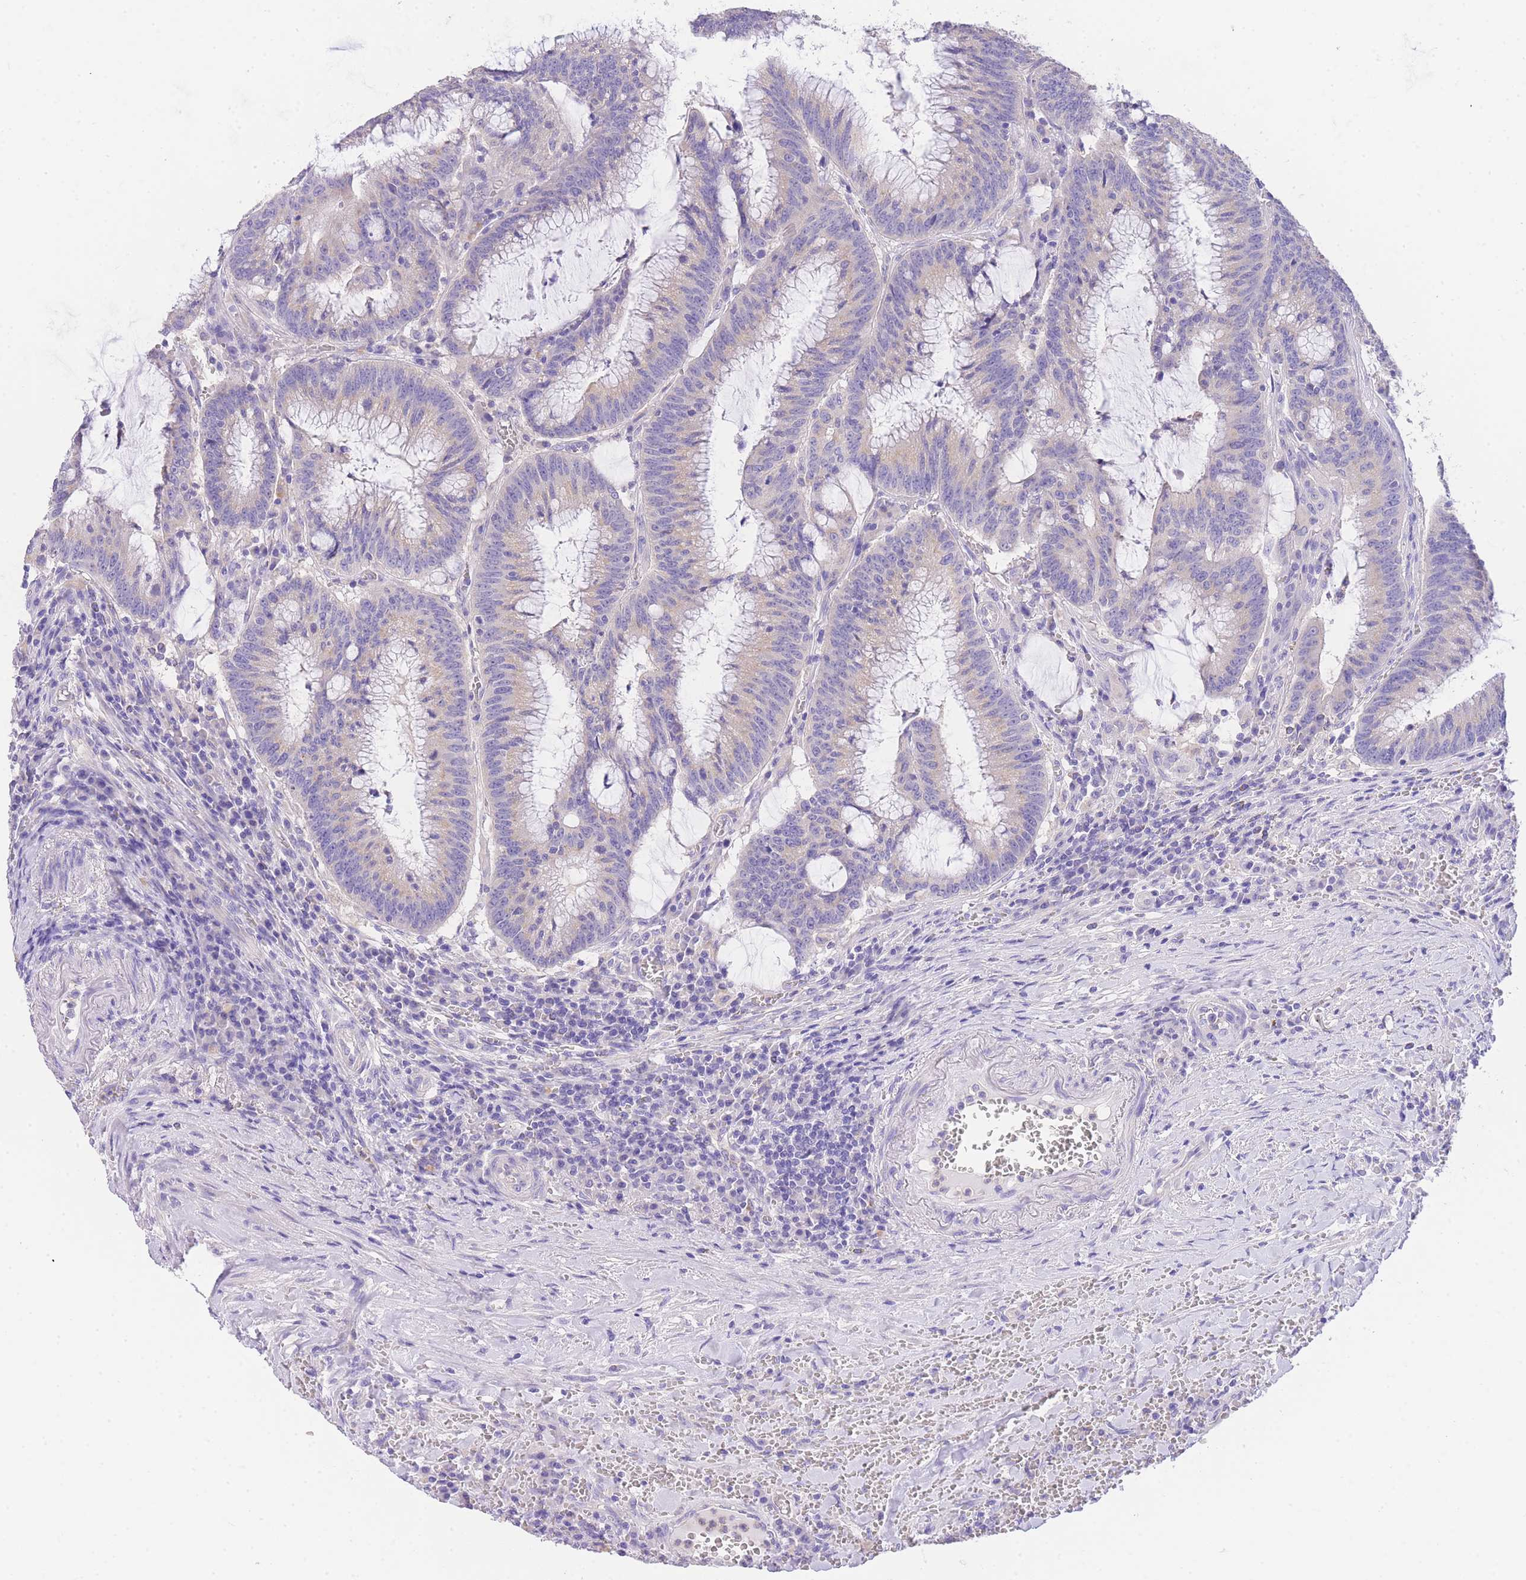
{"staining": {"intensity": "weak", "quantity": "25%-75%", "location": "cytoplasmic/membranous"}, "tissue": "colorectal cancer", "cell_type": "Tumor cells", "image_type": "cancer", "snomed": [{"axis": "morphology", "description": "Adenocarcinoma, NOS"}, {"axis": "topography", "description": "Rectum"}], "caption": "An immunohistochemistry micrograph of tumor tissue is shown. Protein staining in brown shows weak cytoplasmic/membranous positivity in adenocarcinoma (colorectal) within tumor cells.", "gene": "EPN2", "patient": {"sex": "female", "age": 77}}